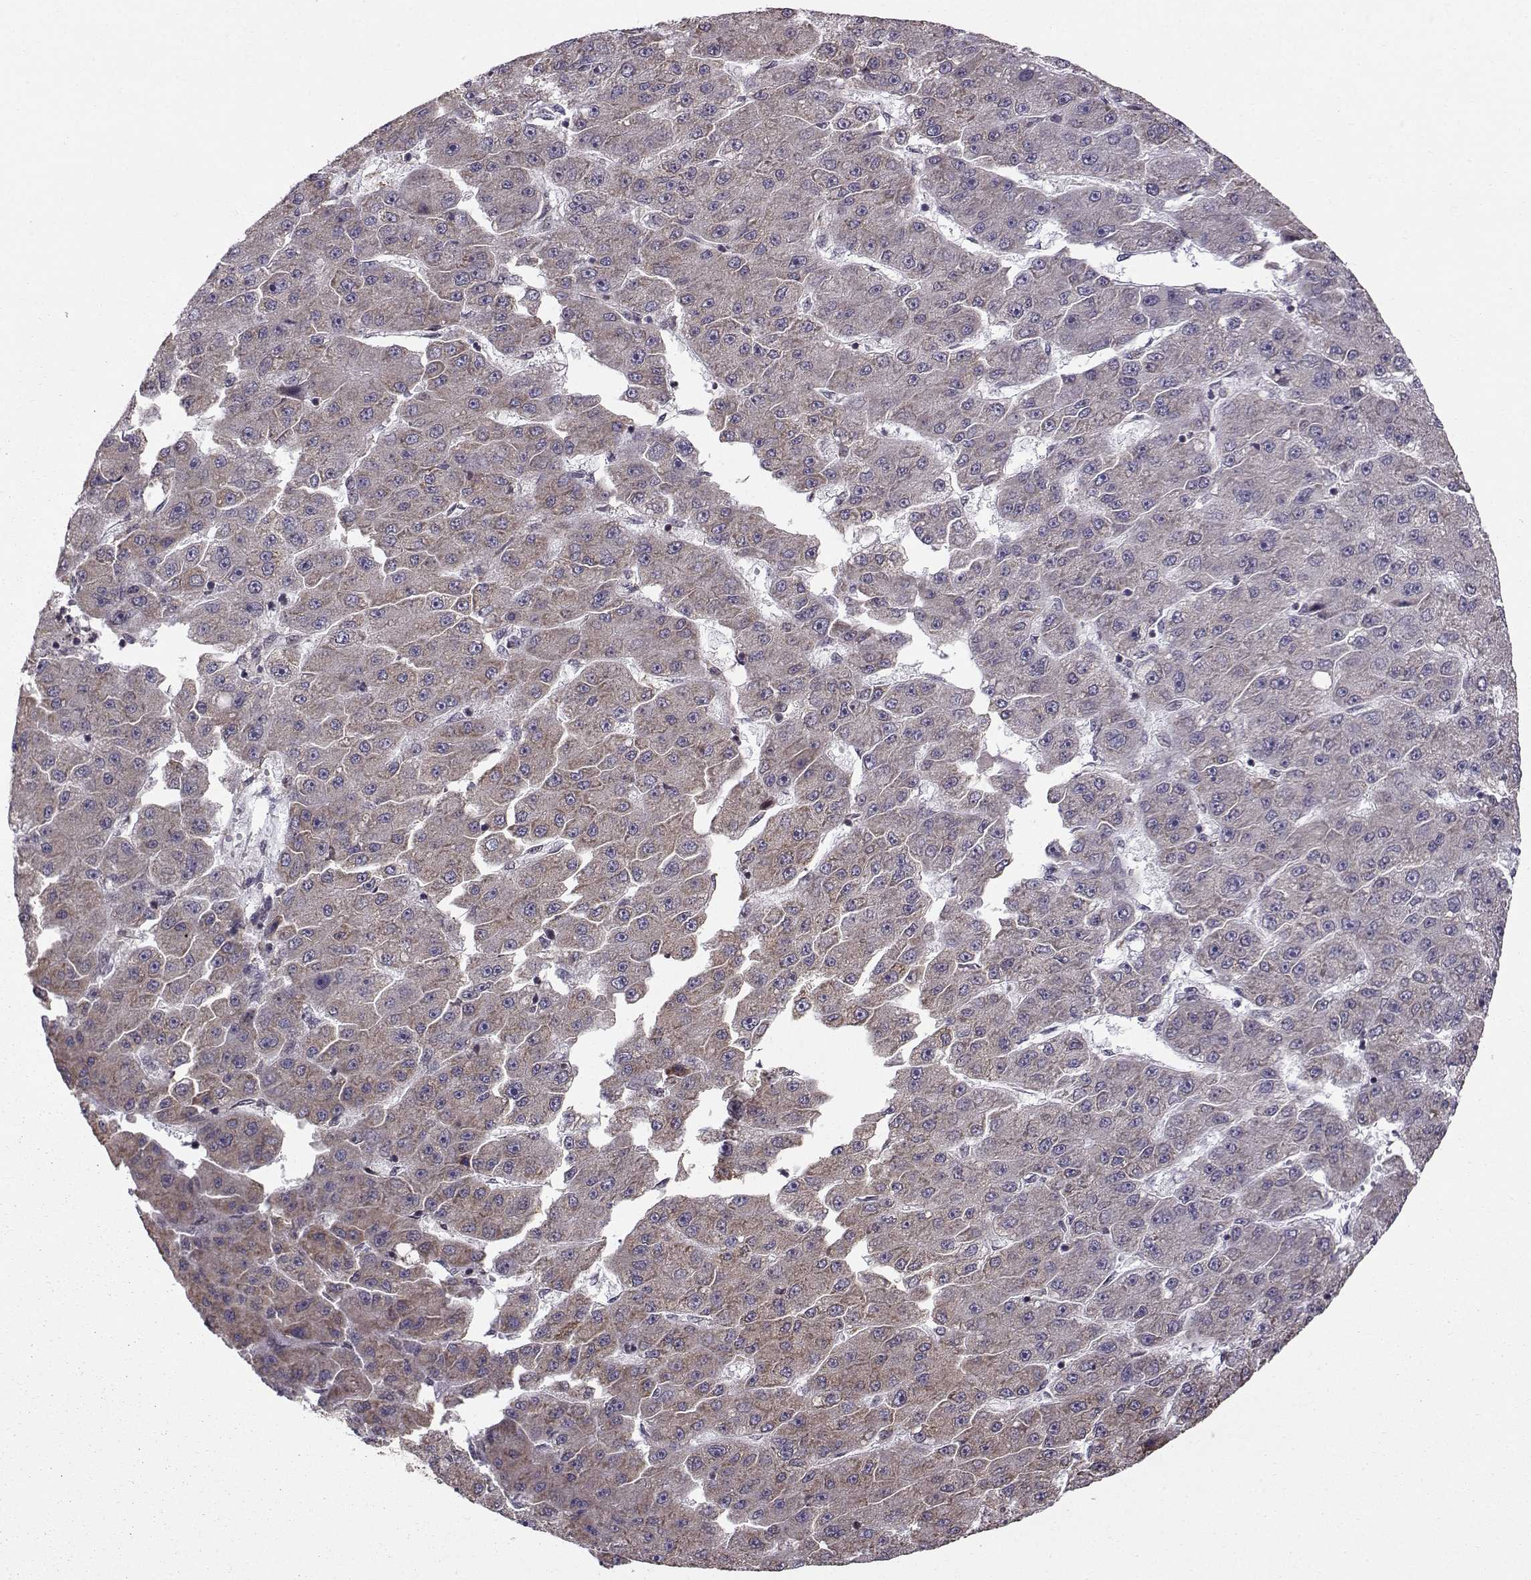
{"staining": {"intensity": "negative", "quantity": "none", "location": "none"}, "tissue": "liver cancer", "cell_type": "Tumor cells", "image_type": "cancer", "snomed": [{"axis": "morphology", "description": "Carcinoma, Hepatocellular, NOS"}, {"axis": "topography", "description": "Liver"}], "caption": "This is a photomicrograph of immunohistochemistry (IHC) staining of hepatocellular carcinoma (liver), which shows no expression in tumor cells. (DAB immunohistochemistry, high magnification).", "gene": "EZH1", "patient": {"sex": "male", "age": 67}}